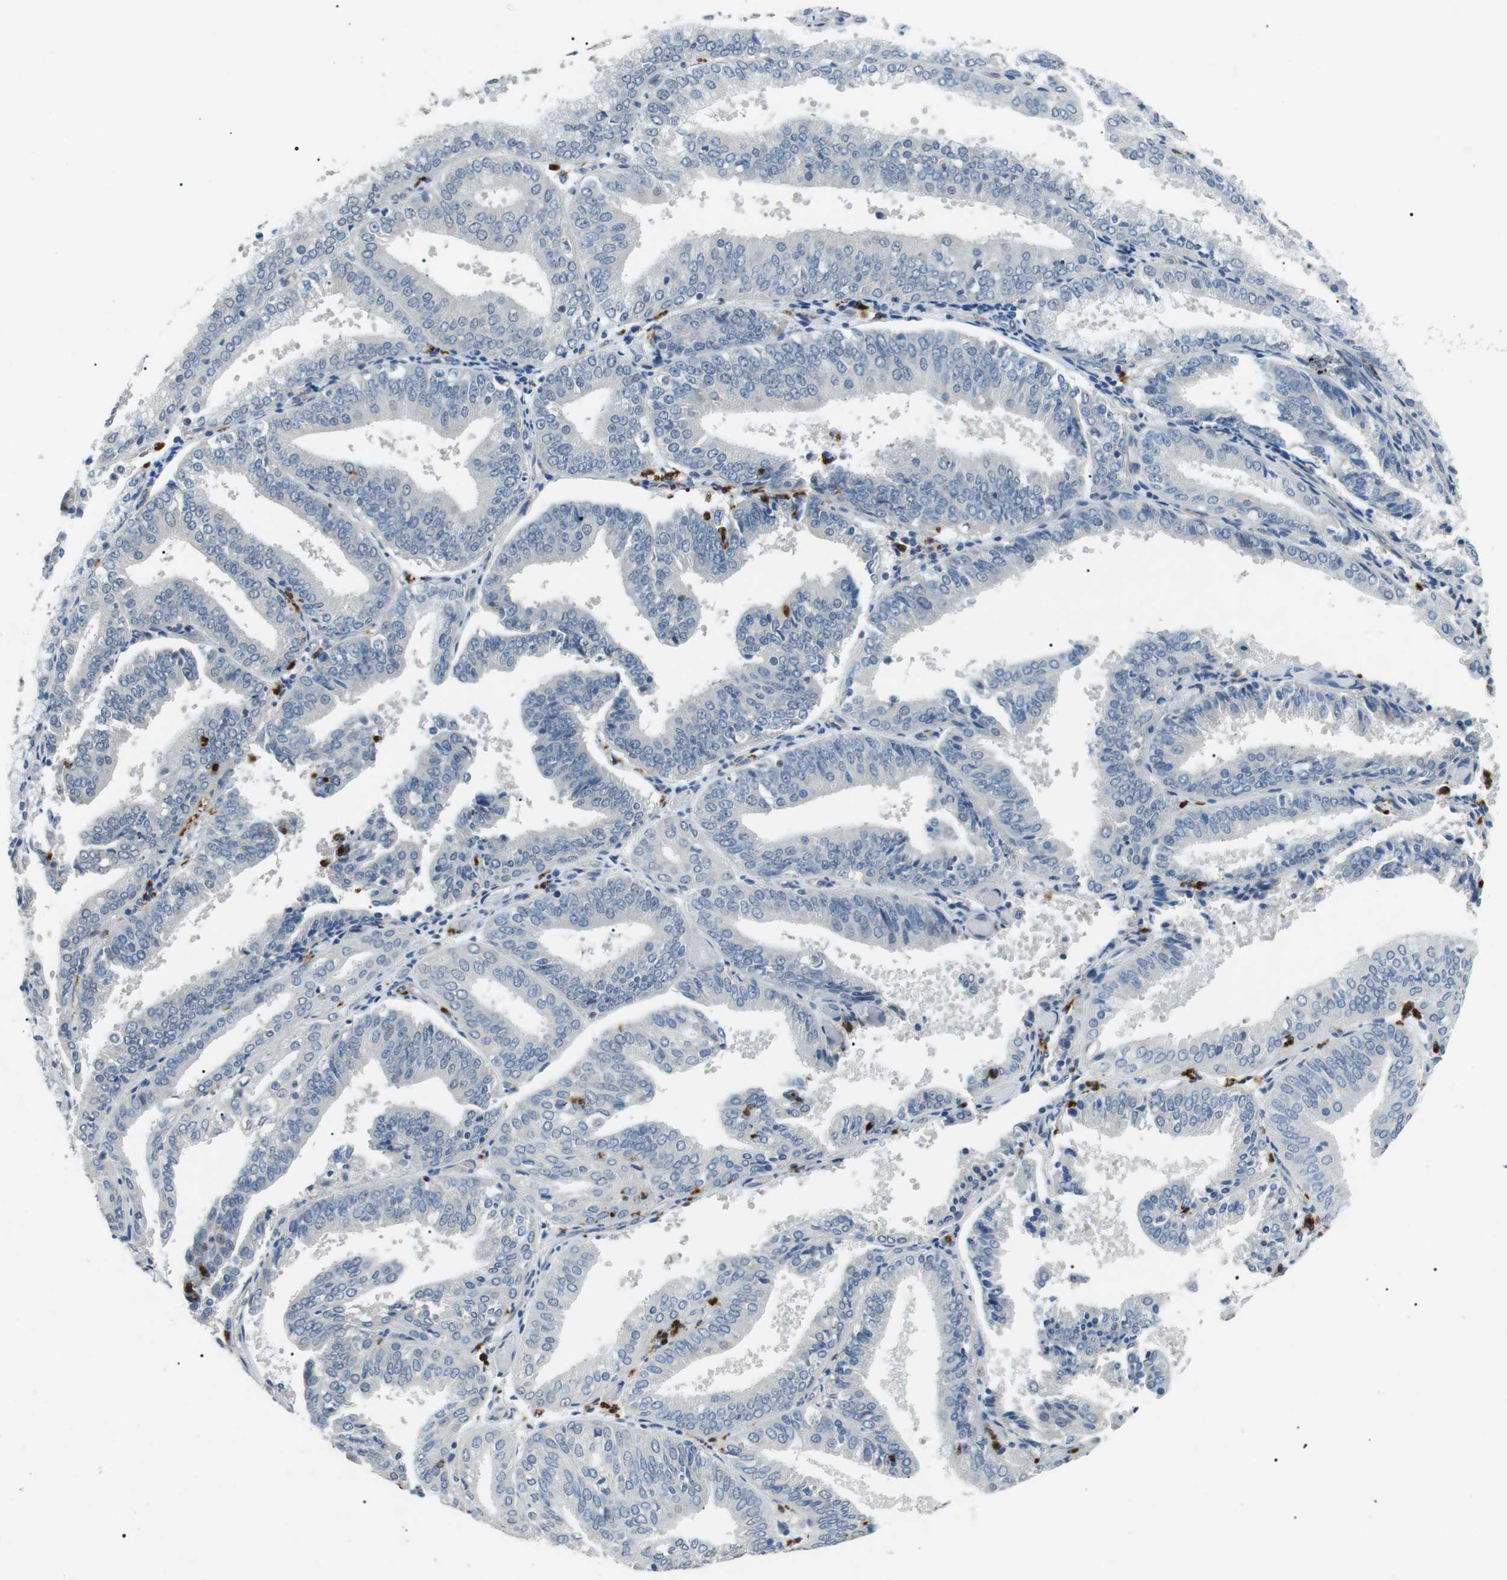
{"staining": {"intensity": "negative", "quantity": "none", "location": "none"}, "tissue": "endometrial cancer", "cell_type": "Tumor cells", "image_type": "cancer", "snomed": [{"axis": "morphology", "description": "Adenocarcinoma, NOS"}, {"axis": "topography", "description": "Endometrium"}], "caption": "Photomicrograph shows no significant protein staining in tumor cells of endometrial adenocarcinoma. The staining is performed using DAB brown chromogen with nuclei counter-stained in using hematoxylin.", "gene": "GZMM", "patient": {"sex": "female", "age": 63}}